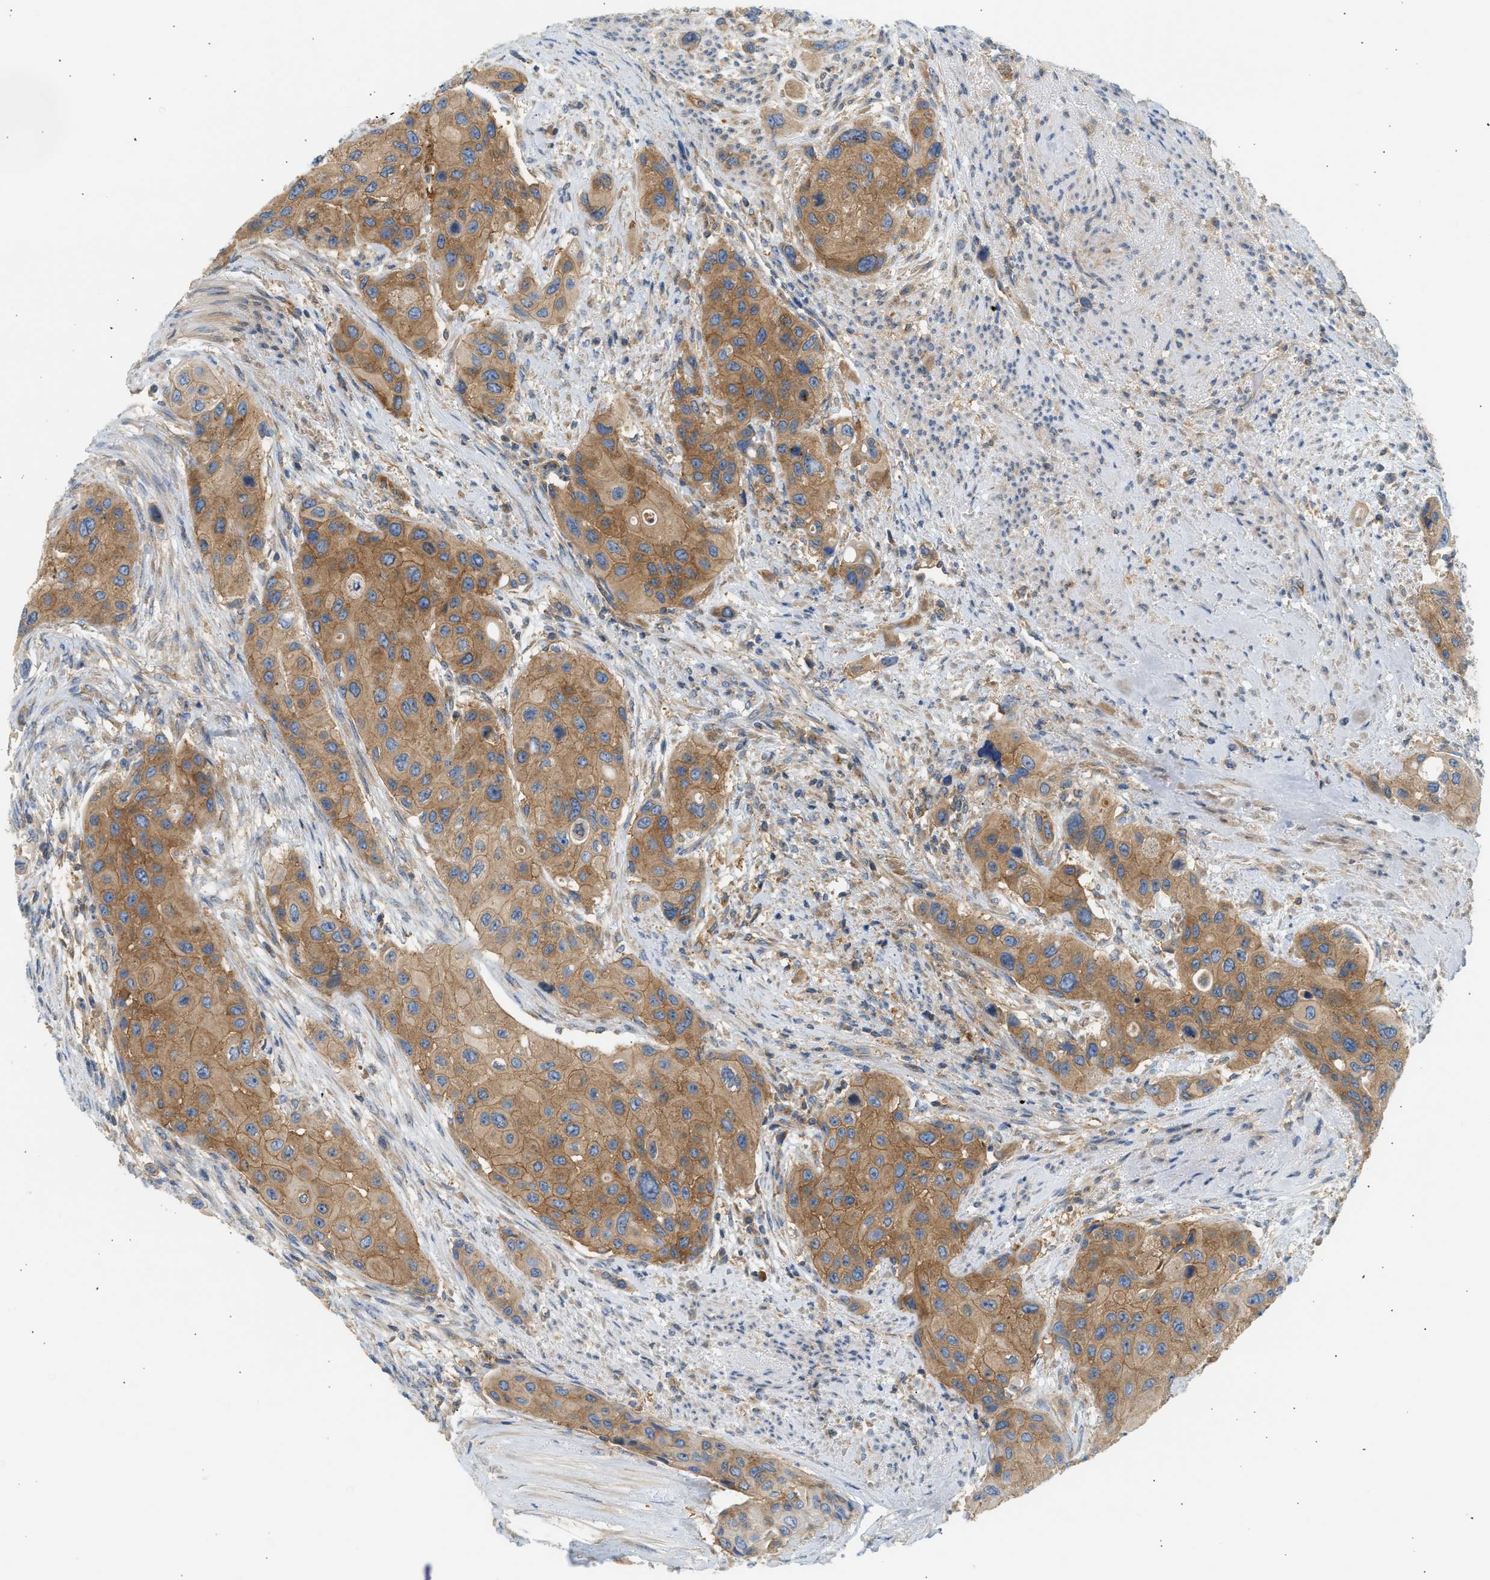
{"staining": {"intensity": "moderate", "quantity": ">75%", "location": "cytoplasmic/membranous"}, "tissue": "urothelial cancer", "cell_type": "Tumor cells", "image_type": "cancer", "snomed": [{"axis": "morphology", "description": "Urothelial carcinoma, High grade"}, {"axis": "topography", "description": "Urinary bladder"}], "caption": "Brown immunohistochemical staining in urothelial carcinoma (high-grade) exhibits moderate cytoplasmic/membranous staining in about >75% of tumor cells.", "gene": "PAFAH1B1", "patient": {"sex": "female", "age": 56}}